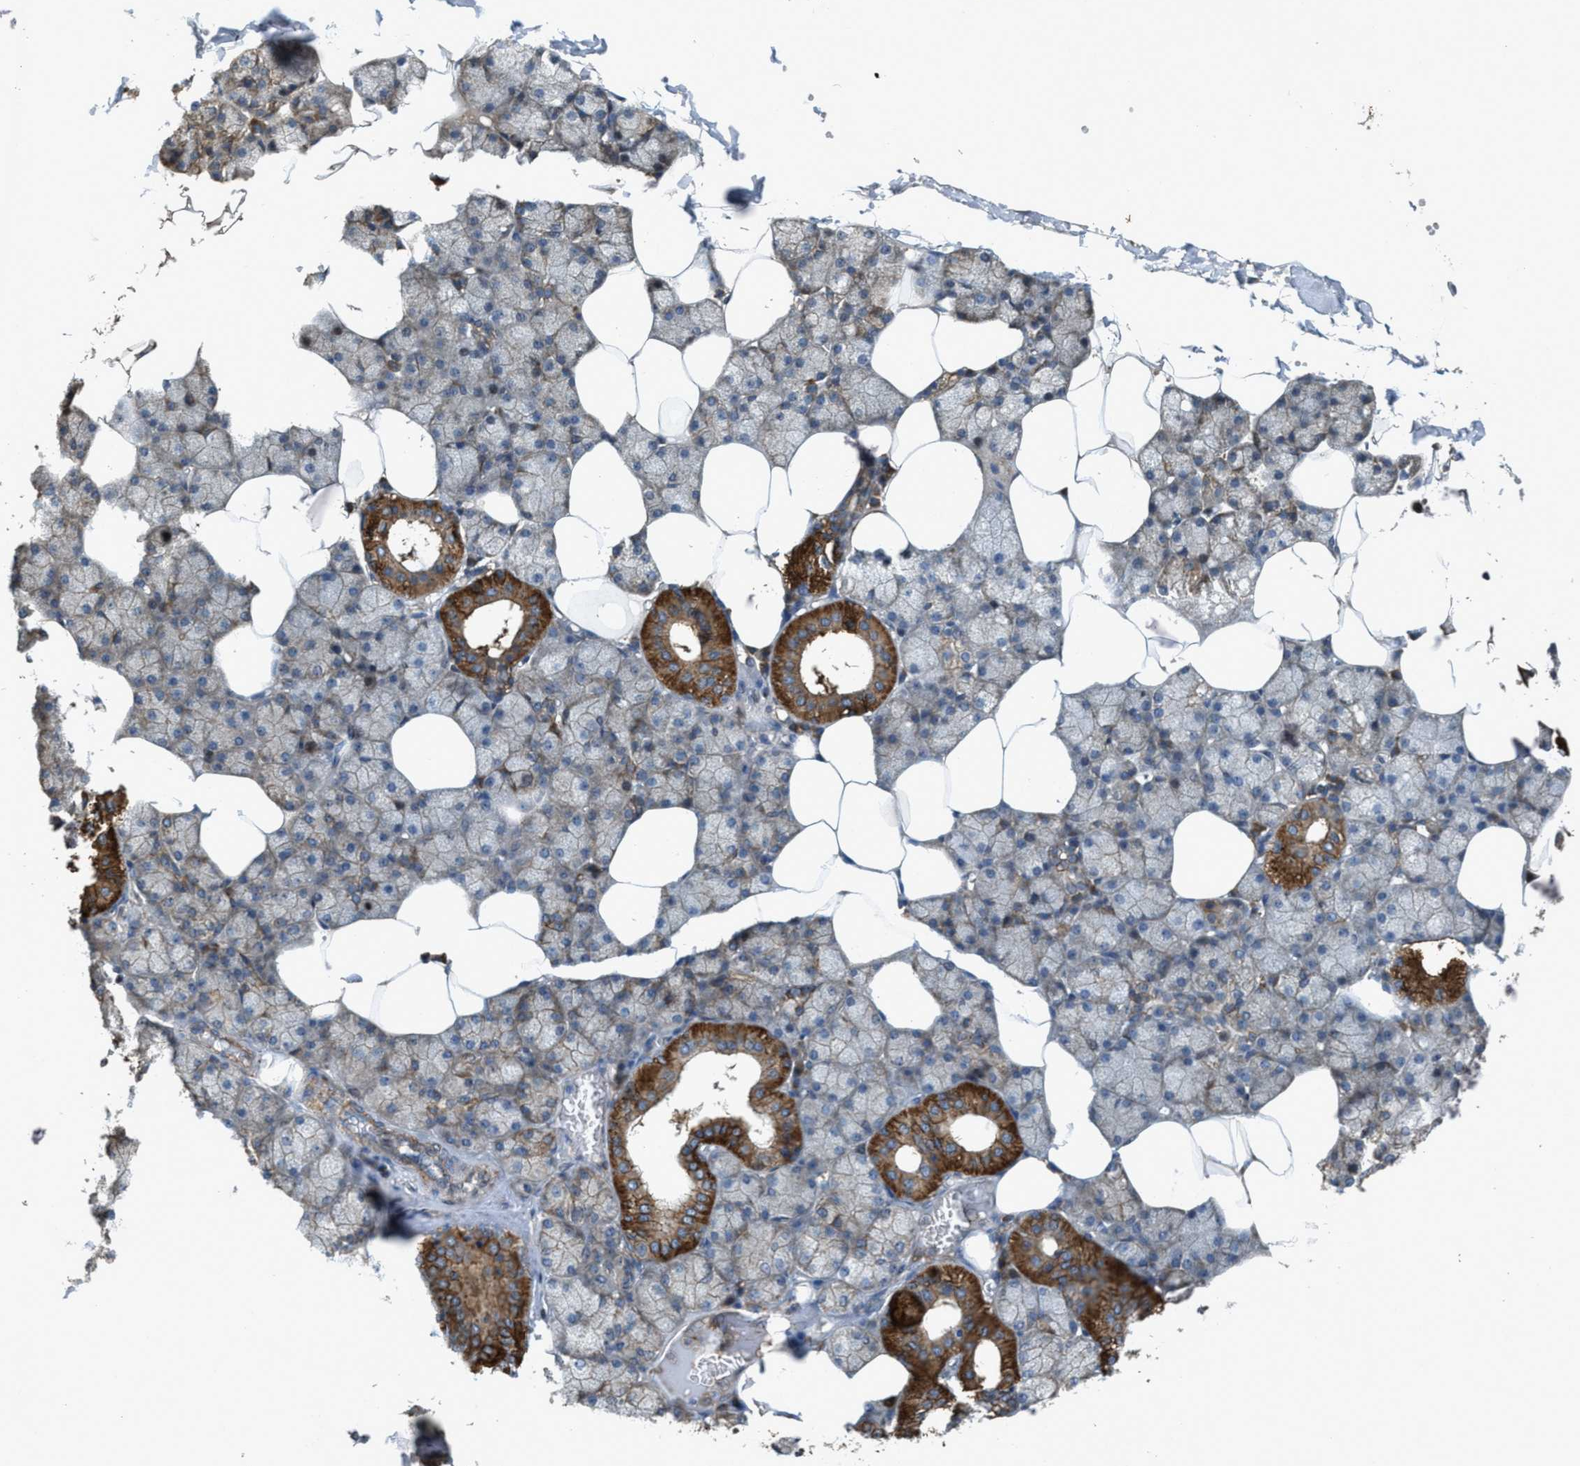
{"staining": {"intensity": "strong", "quantity": "25%-75%", "location": "cytoplasmic/membranous"}, "tissue": "salivary gland", "cell_type": "Glandular cells", "image_type": "normal", "snomed": [{"axis": "morphology", "description": "Normal tissue, NOS"}, {"axis": "topography", "description": "Salivary gland"}], "caption": "Human salivary gland stained with a brown dye shows strong cytoplasmic/membranous positive expression in about 25%-75% of glandular cells.", "gene": "PDP2", "patient": {"sex": "male", "age": 62}}